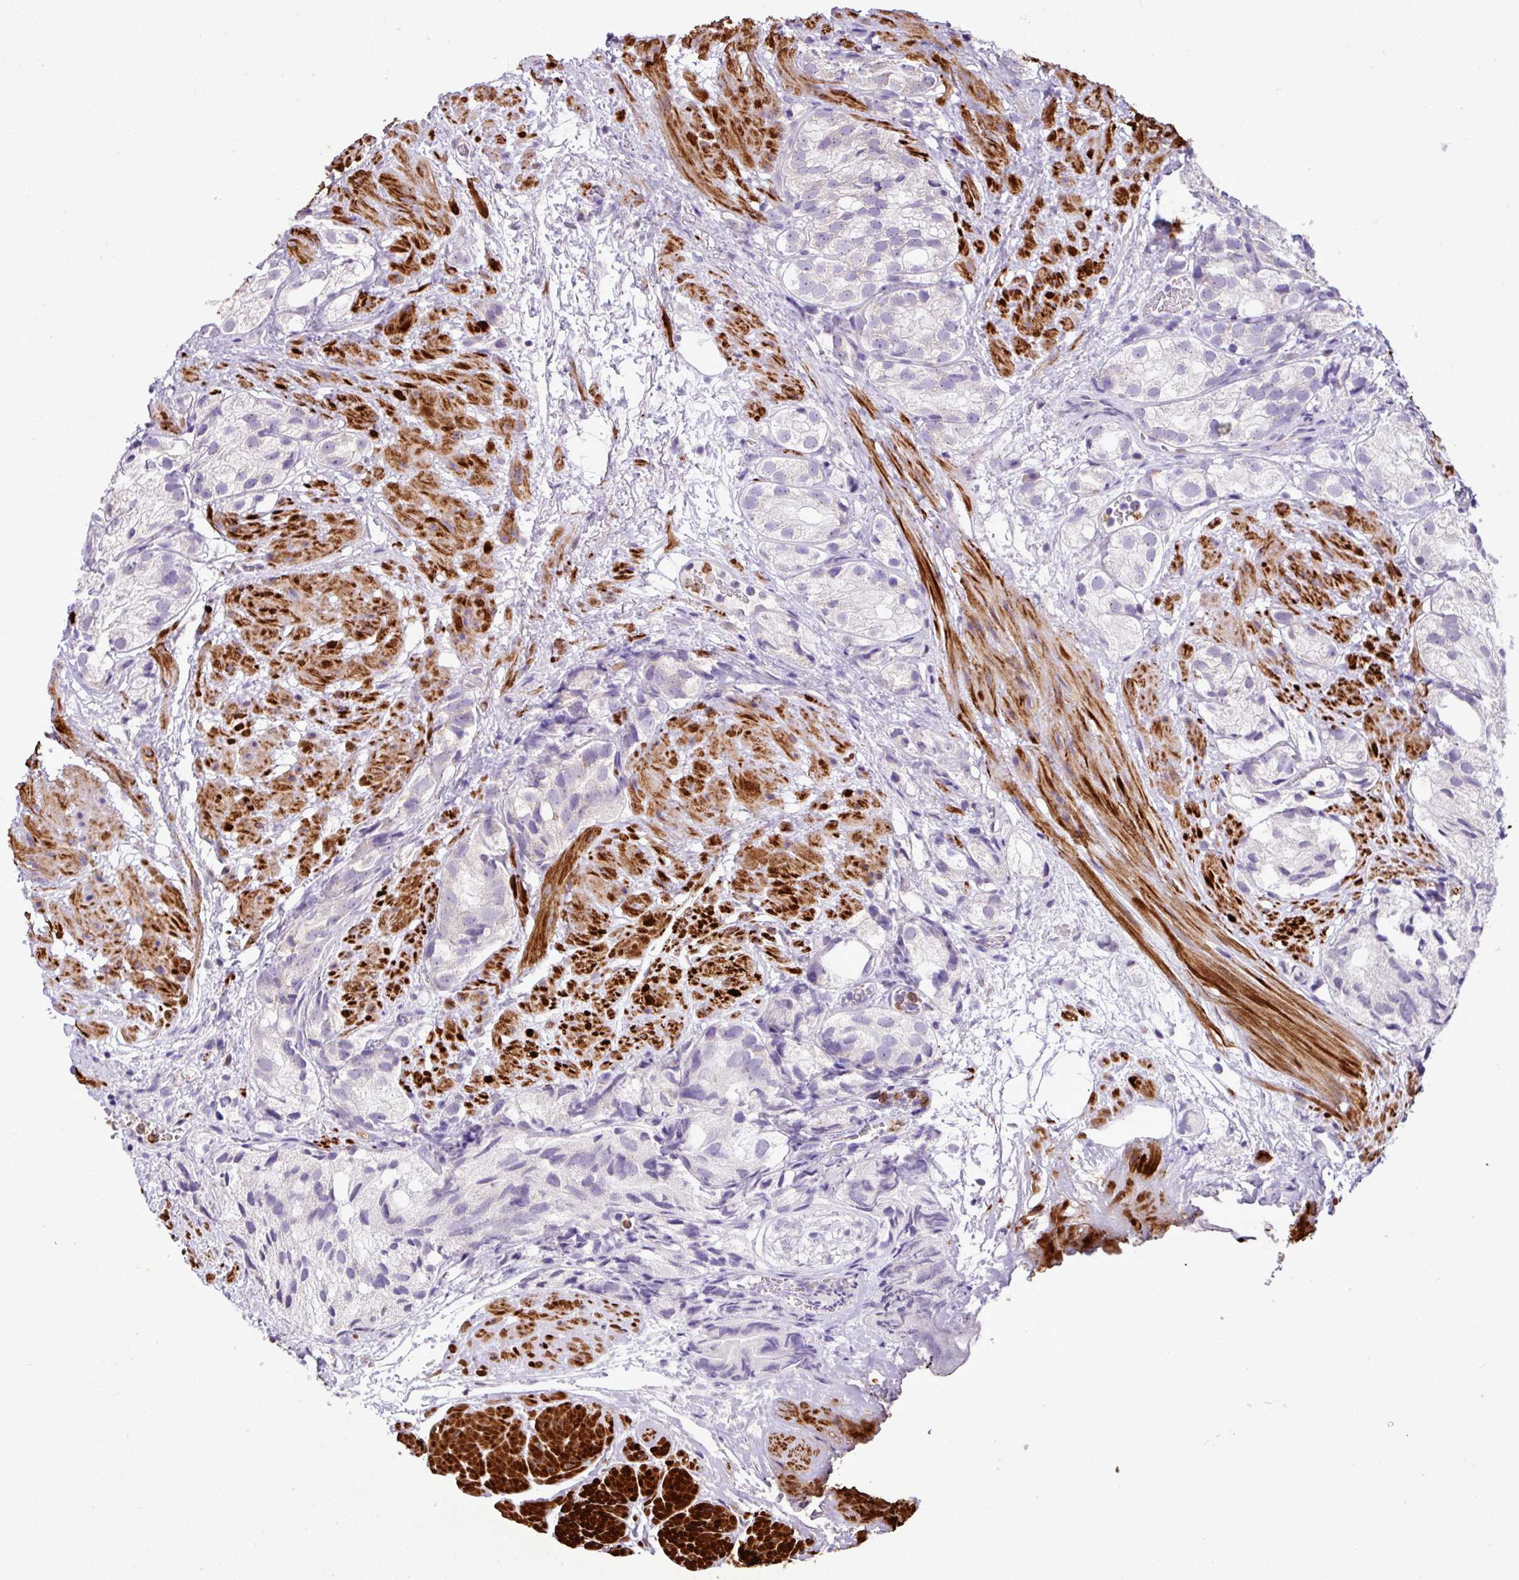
{"staining": {"intensity": "negative", "quantity": "none", "location": "none"}, "tissue": "prostate cancer", "cell_type": "Tumor cells", "image_type": "cancer", "snomed": [{"axis": "morphology", "description": "Adenocarcinoma, High grade"}, {"axis": "topography", "description": "Prostate"}], "caption": "High-grade adenocarcinoma (prostate) was stained to show a protein in brown. There is no significant staining in tumor cells. Nuclei are stained in blue.", "gene": "ZSCAN5A", "patient": {"sex": "male", "age": 82}}